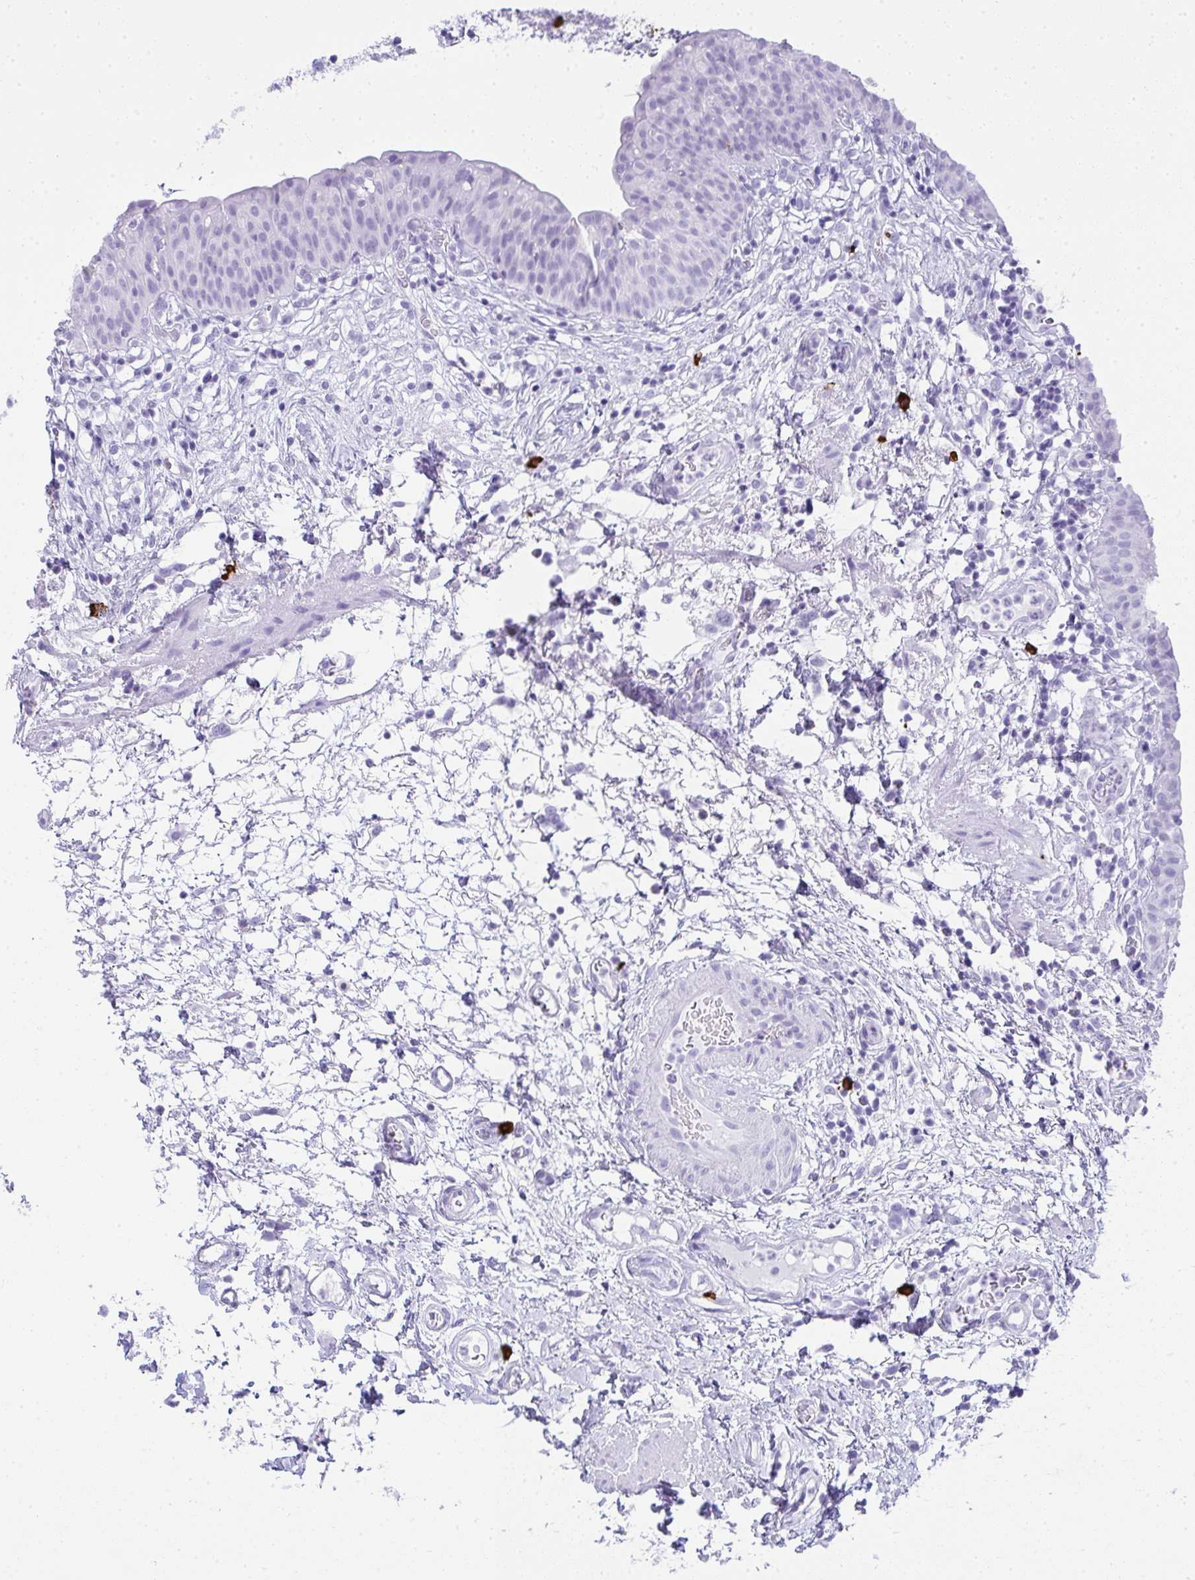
{"staining": {"intensity": "negative", "quantity": "none", "location": "none"}, "tissue": "urinary bladder", "cell_type": "Urothelial cells", "image_type": "normal", "snomed": [{"axis": "morphology", "description": "Normal tissue, NOS"}, {"axis": "morphology", "description": "Inflammation, NOS"}, {"axis": "topography", "description": "Urinary bladder"}], "caption": "Protein analysis of benign urinary bladder shows no significant staining in urothelial cells.", "gene": "CDADC1", "patient": {"sex": "male", "age": 57}}